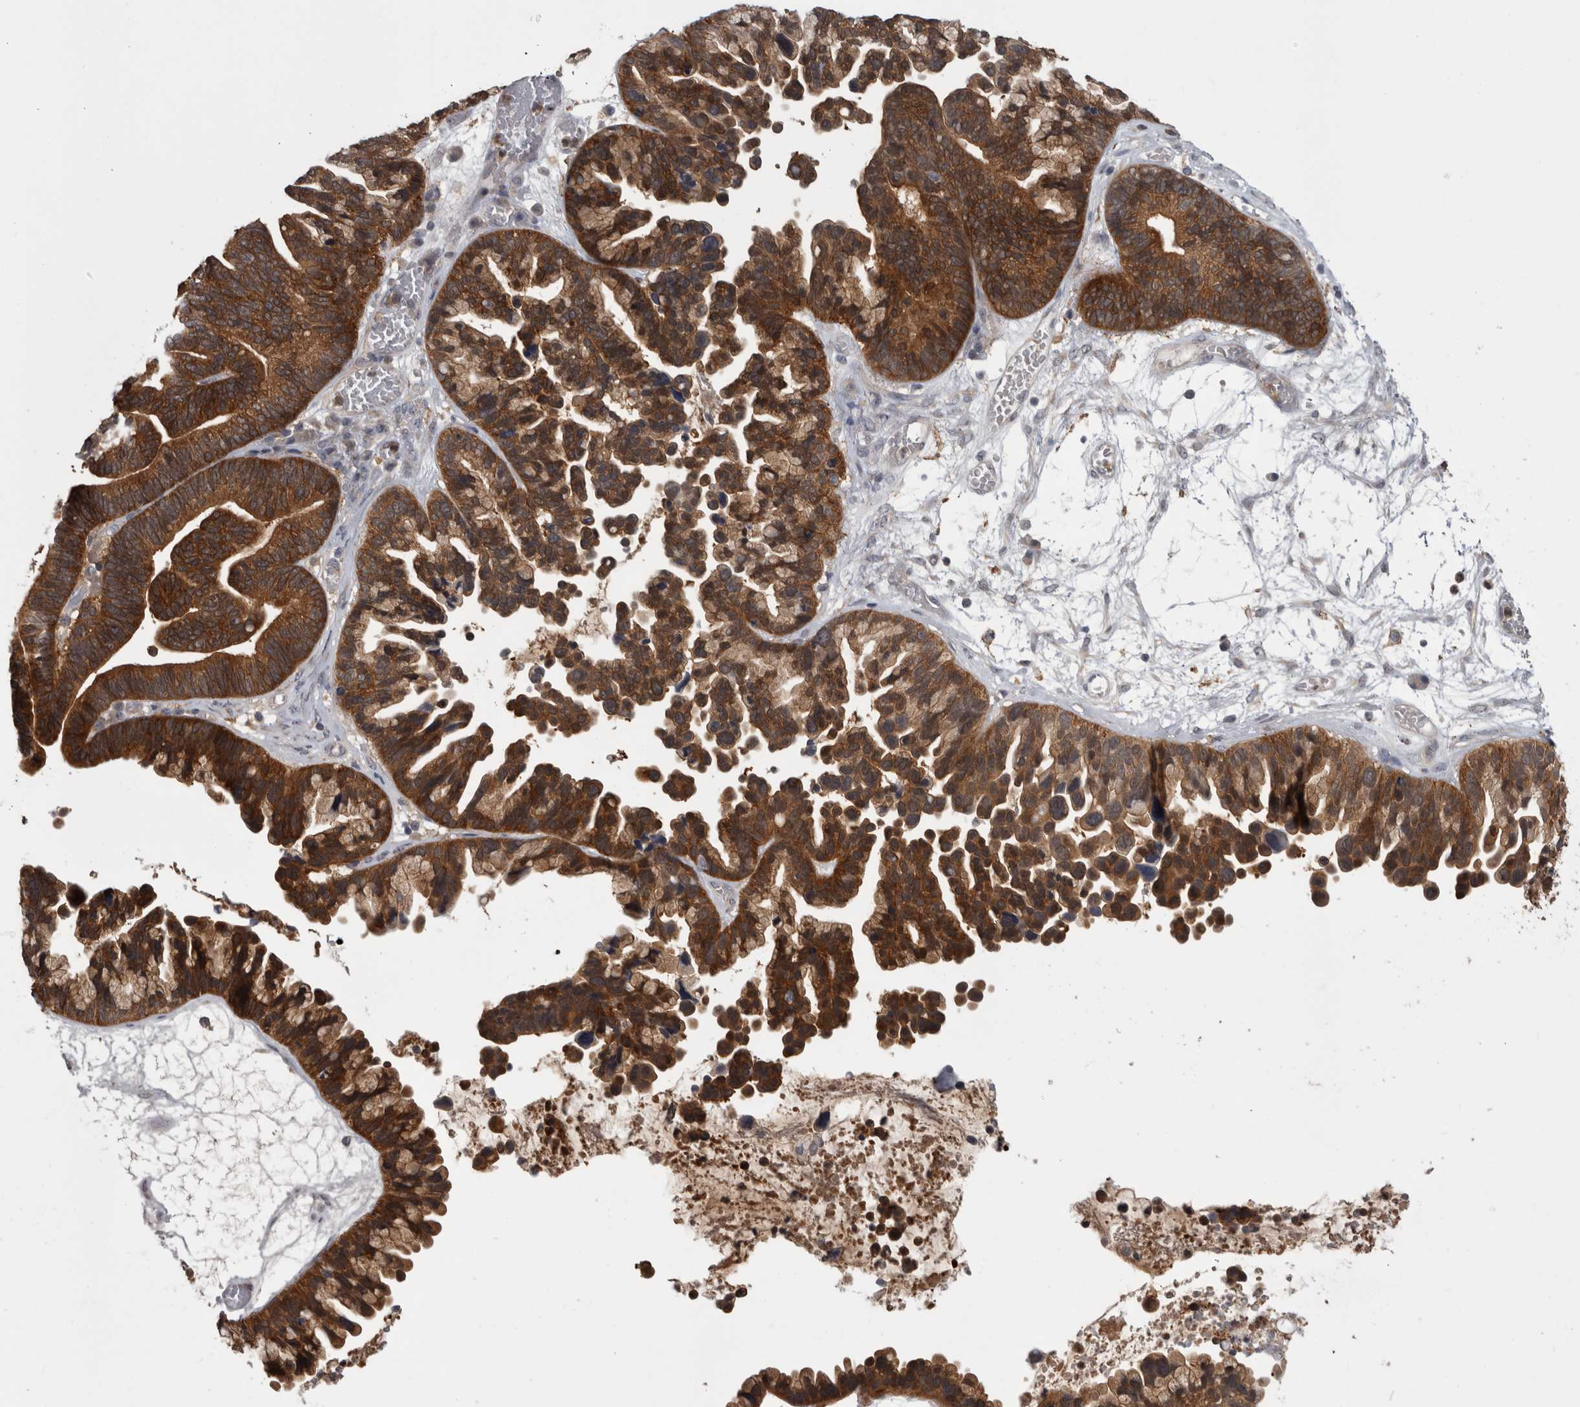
{"staining": {"intensity": "strong", "quantity": ">75%", "location": "cytoplasmic/membranous"}, "tissue": "ovarian cancer", "cell_type": "Tumor cells", "image_type": "cancer", "snomed": [{"axis": "morphology", "description": "Cystadenocarcinoma, serous, NOS"}, {"axis": "topography", "description": "Ovary"}], "caption": "A high-resolution micrograph shows IHC staining of ovarian cancer, which displays strong cytoplasmic/membranous positivity in about >75% of tumor cells.", "gene": "PRKCI", "patient": {"sex": "female", "age": 56}}